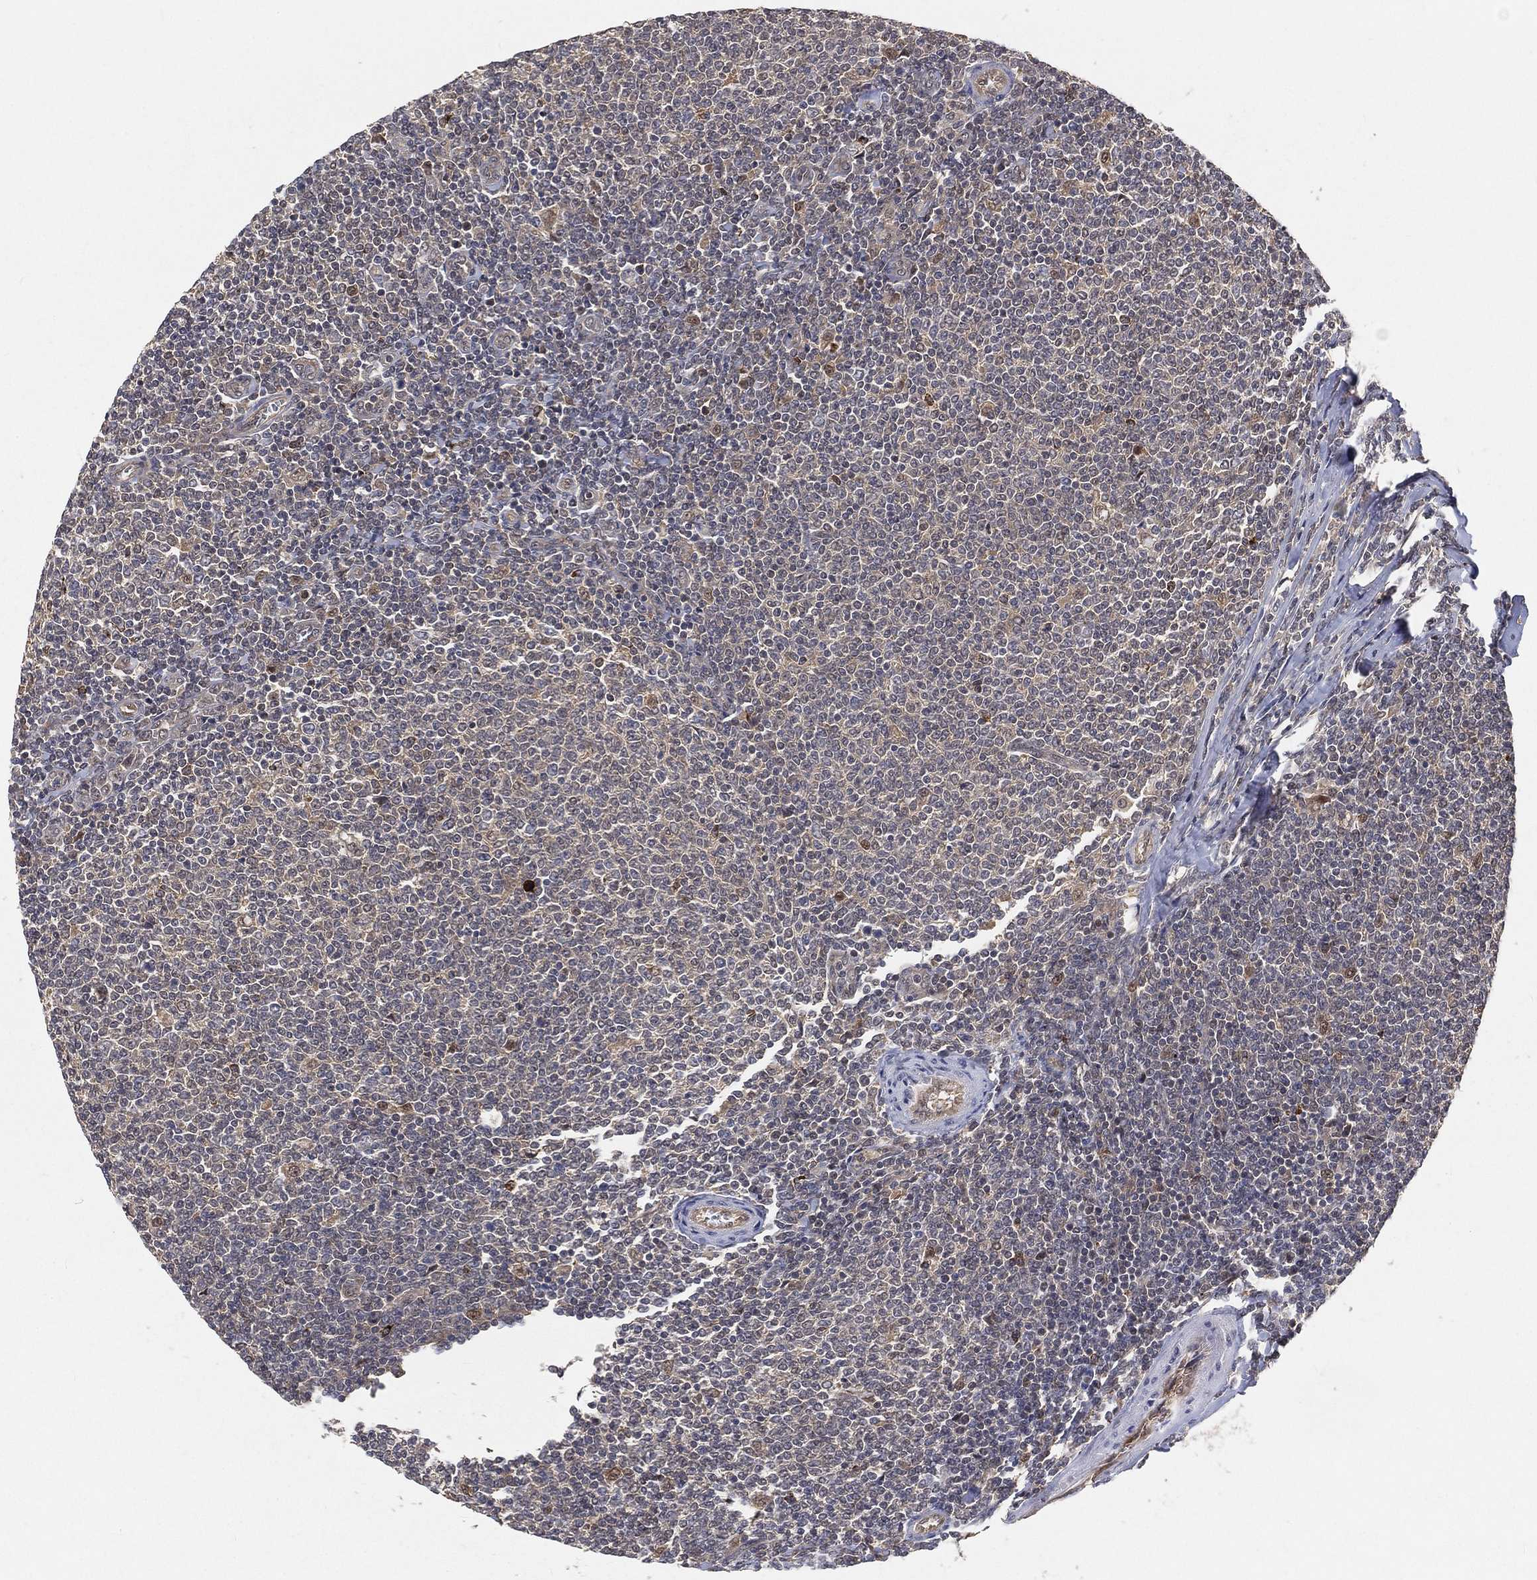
{"staining": {"intensity": "negative", "quantity": "none", "location": "none"}, "tissue": "lymphoma", "cell_type": "Tumor cells", "image_type": "cancer", "snomed": [{"axis": "morphology", "description": "Malignant lymphoma, non-Hodgkin's type, Low grade"}, {"axis": "topography", "description": "Lymph node"}], "caption": "Immunohistochemistry (IHC) of human low-grade malignant lymphoma, non-Hodgkin's type displays no expression in tumor cells.", "gene": "MAPK1", "patient": {"sex": "male", "age": 52}}